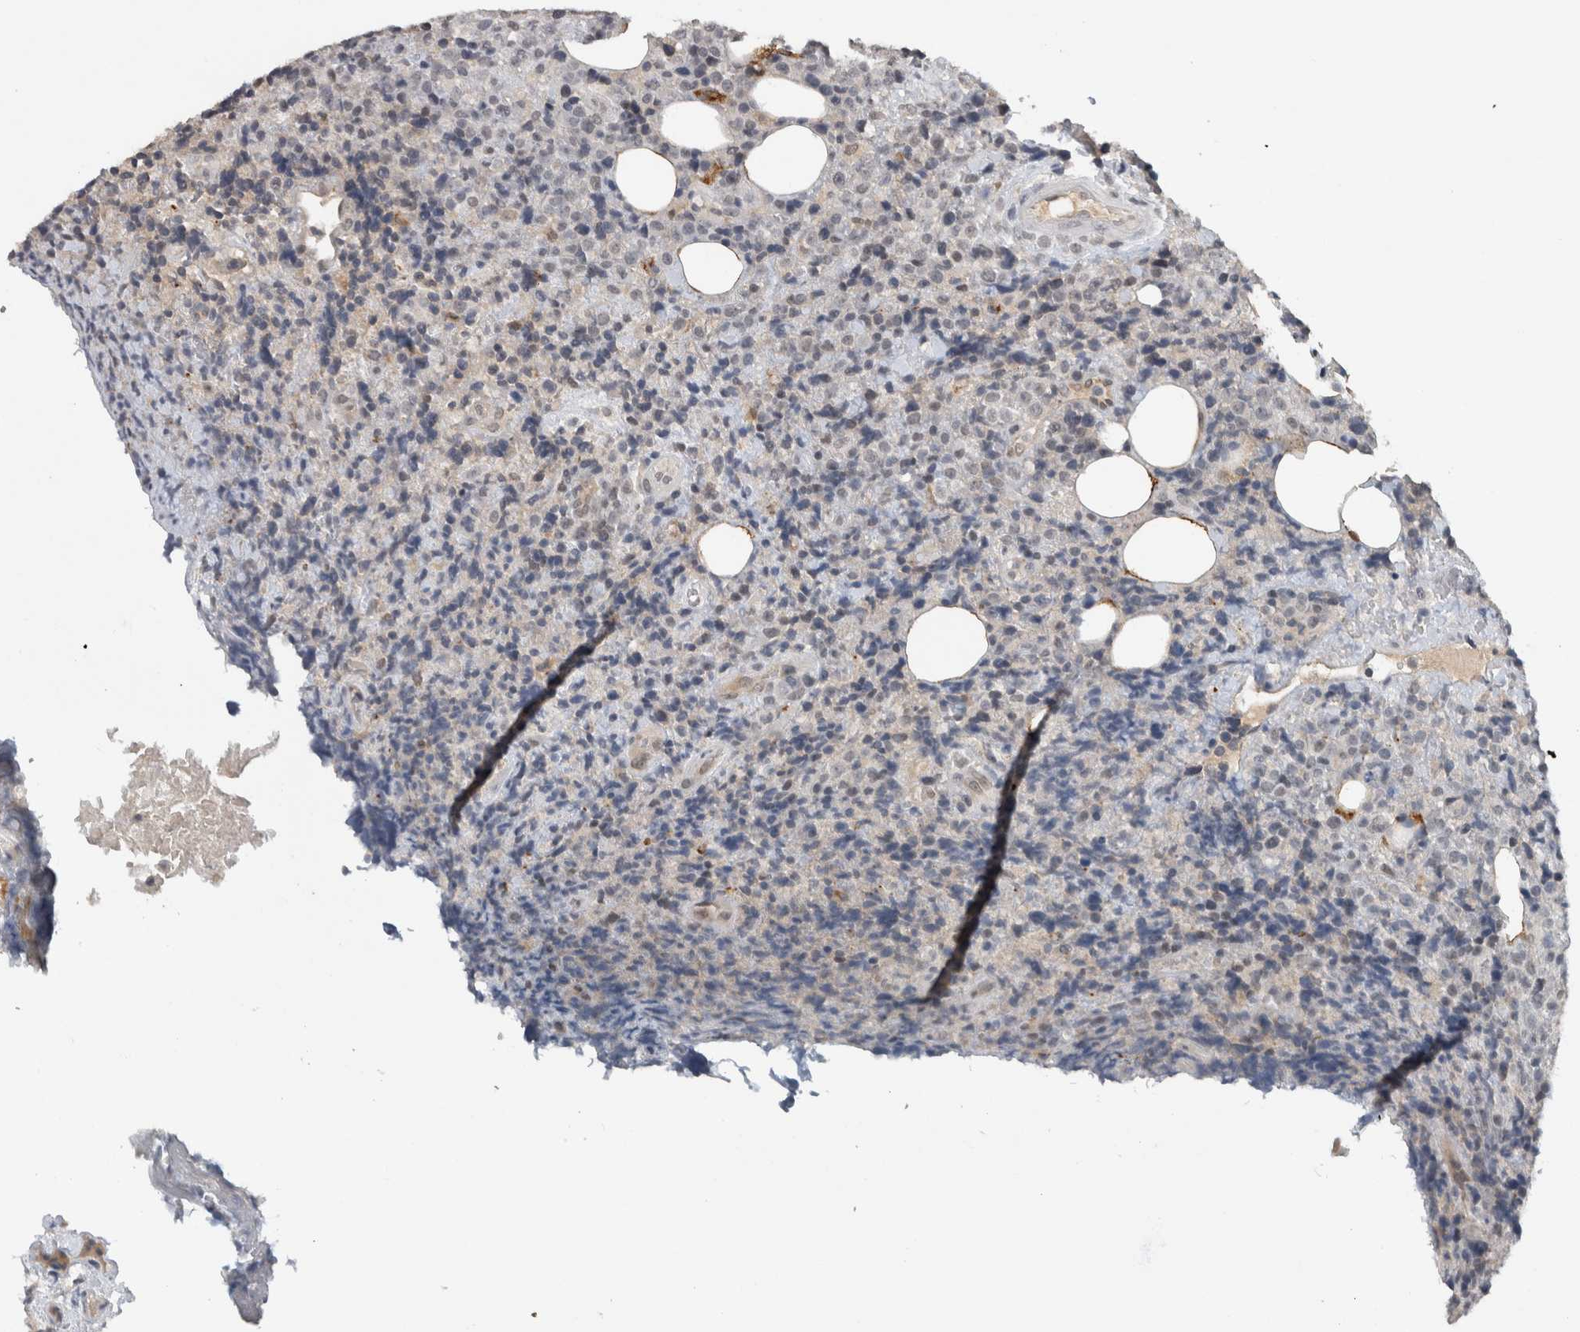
{"staining": {"intensity": "negative", "quantity": "none", "location": "none"}, "tissue": "lymphoma", "cell_type": "Tumor cells", "image_type": "cancer", "snomed": [{"axis": "morphology", "description": "Malignant lymphoma, non-Hodgkin's type, High grade"}, {"axis": "topography", "description": "Lymph node"}], "caption": "The immunohistochemistry image has no significant expression in tumor cells of lymphoma tissue.", "gene": "PRXL2A", "patient": {"sex": "male", "age": 13}}